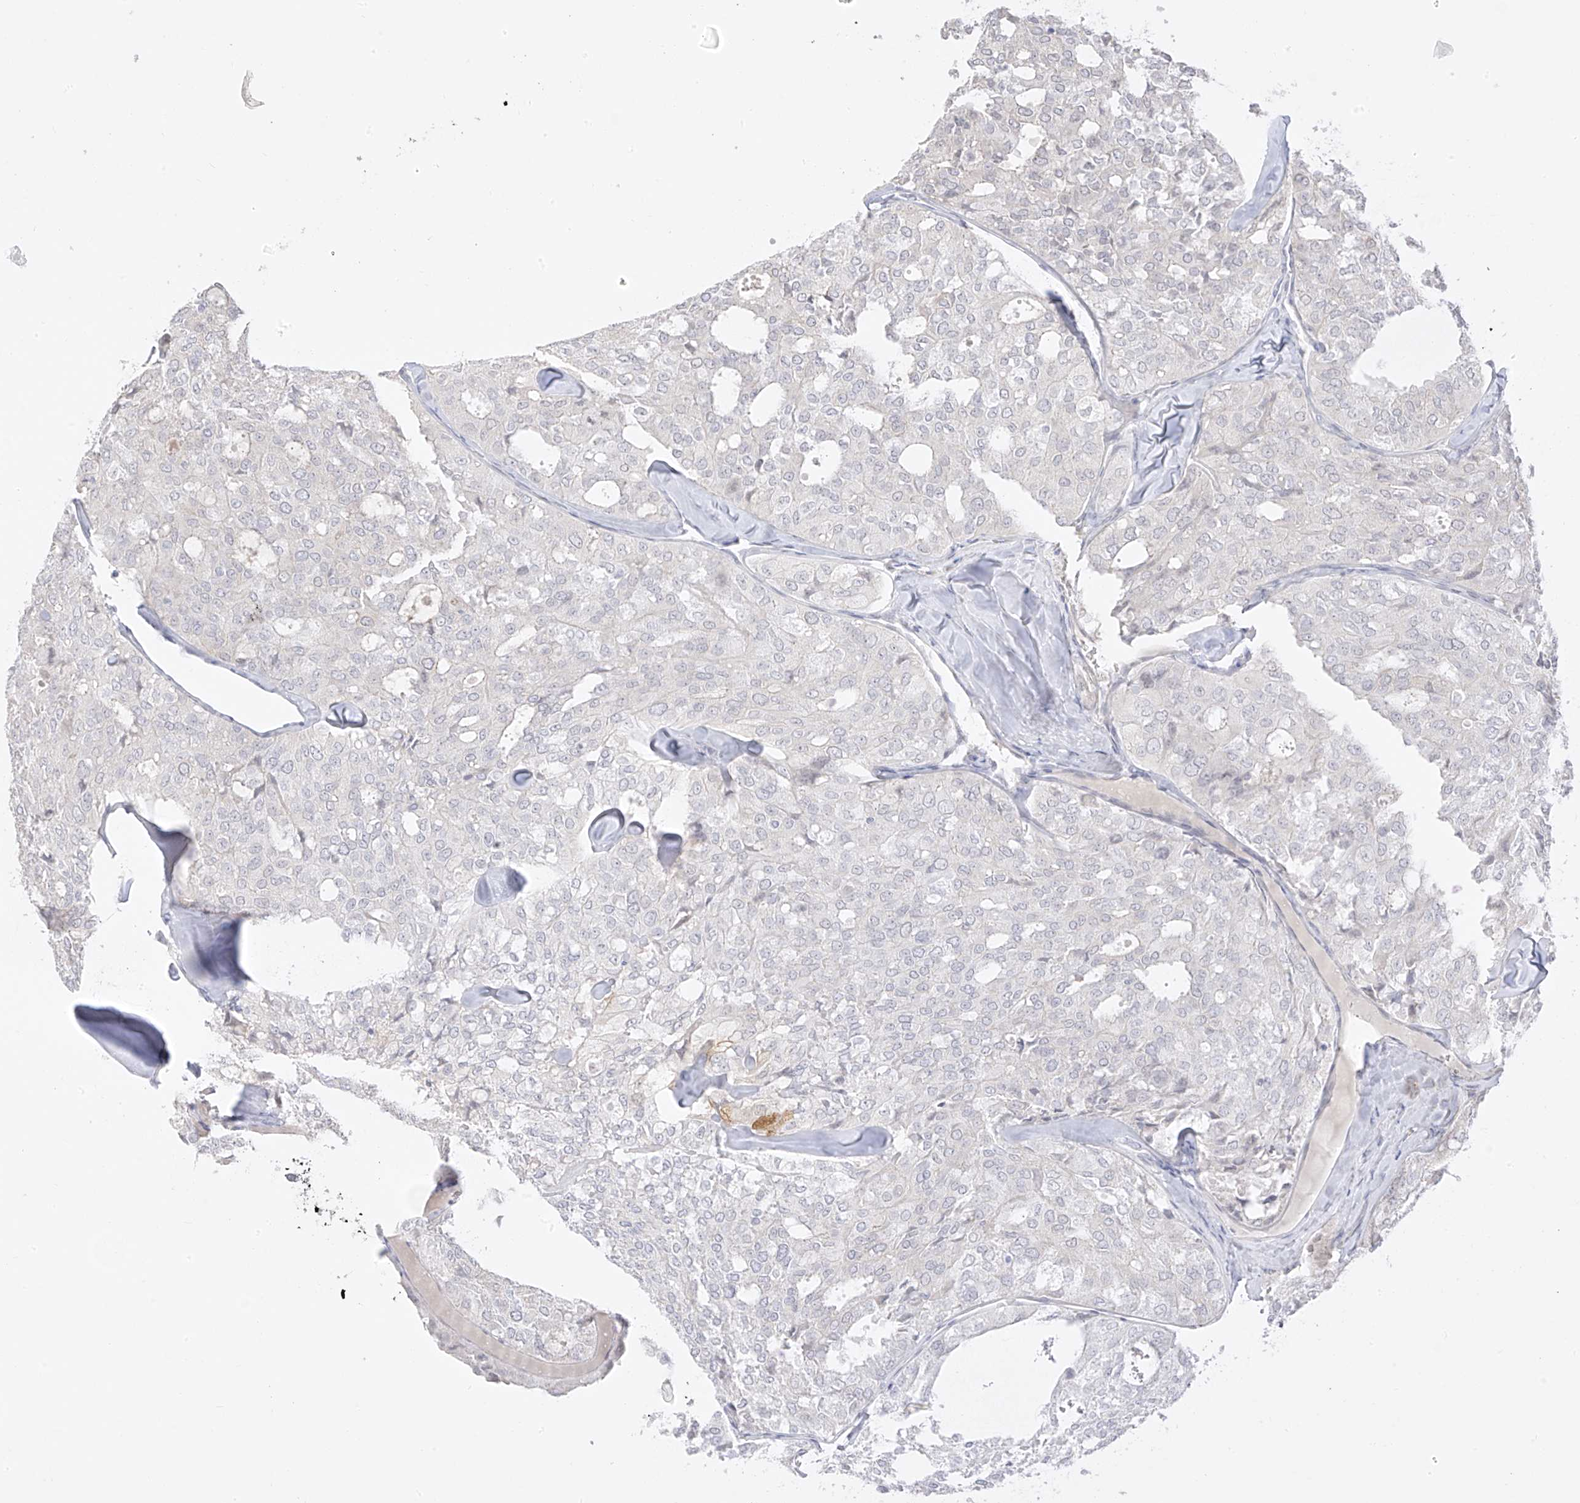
{"staining": {"intensity": "negative", "quantity": "none", "location": "none"}, "tissue": "thyroid cancer", "cell_type": "Tumor cells", "image_type": "cancer", "snomed": [{"axis": "morphology", "description": "Follicular adenoma carcinoma, NOS"}, {"axis": "topography", "description": "Thyroid gland"}], "caption": "Tumor cells show no significant protein expression in thyroid cancer.", "gene": "DCDC2", "patient": {"sex": "male", "age": 75}}